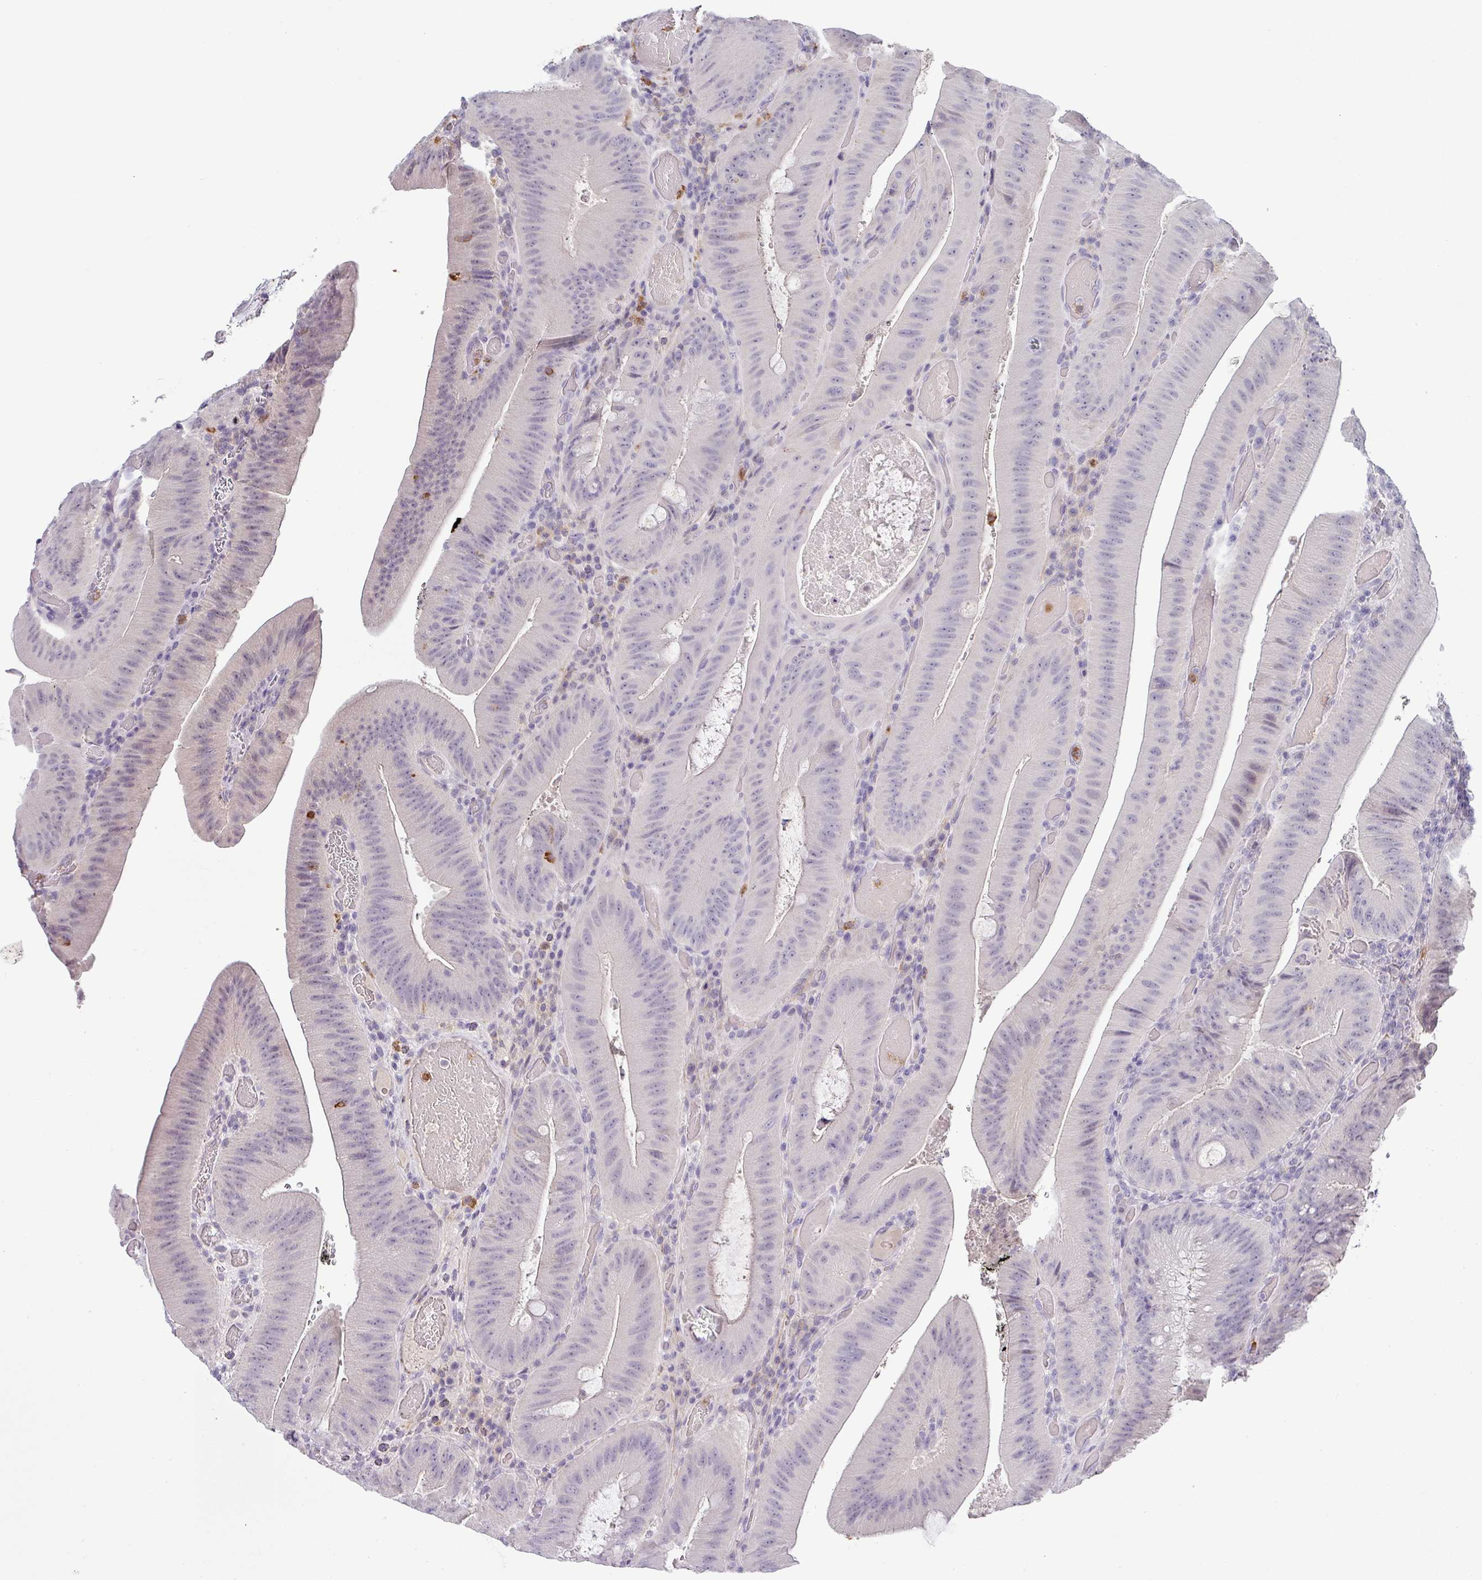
{"staining": {"intensity": "negative", "quantity": "none", "location": "none"}, "tissue": "colorectal cancer", "cell_type": "Tumor cells", "image_type": "cancer", "snomed": [{"axis": "morphology", "description": "Adenocarcinoma, NOS"}, {"axis": "topography", "description": "Colon"}], "caption": "Tumor cells are negative for protein expression in human adenocarcinoma (colorectal). (DAB (3,3'-diaminobenzidine) immunohistochemistry (IHC), high magnification).", "gene": "BTLA", "patient": {"sex": "female", "age": 43}}